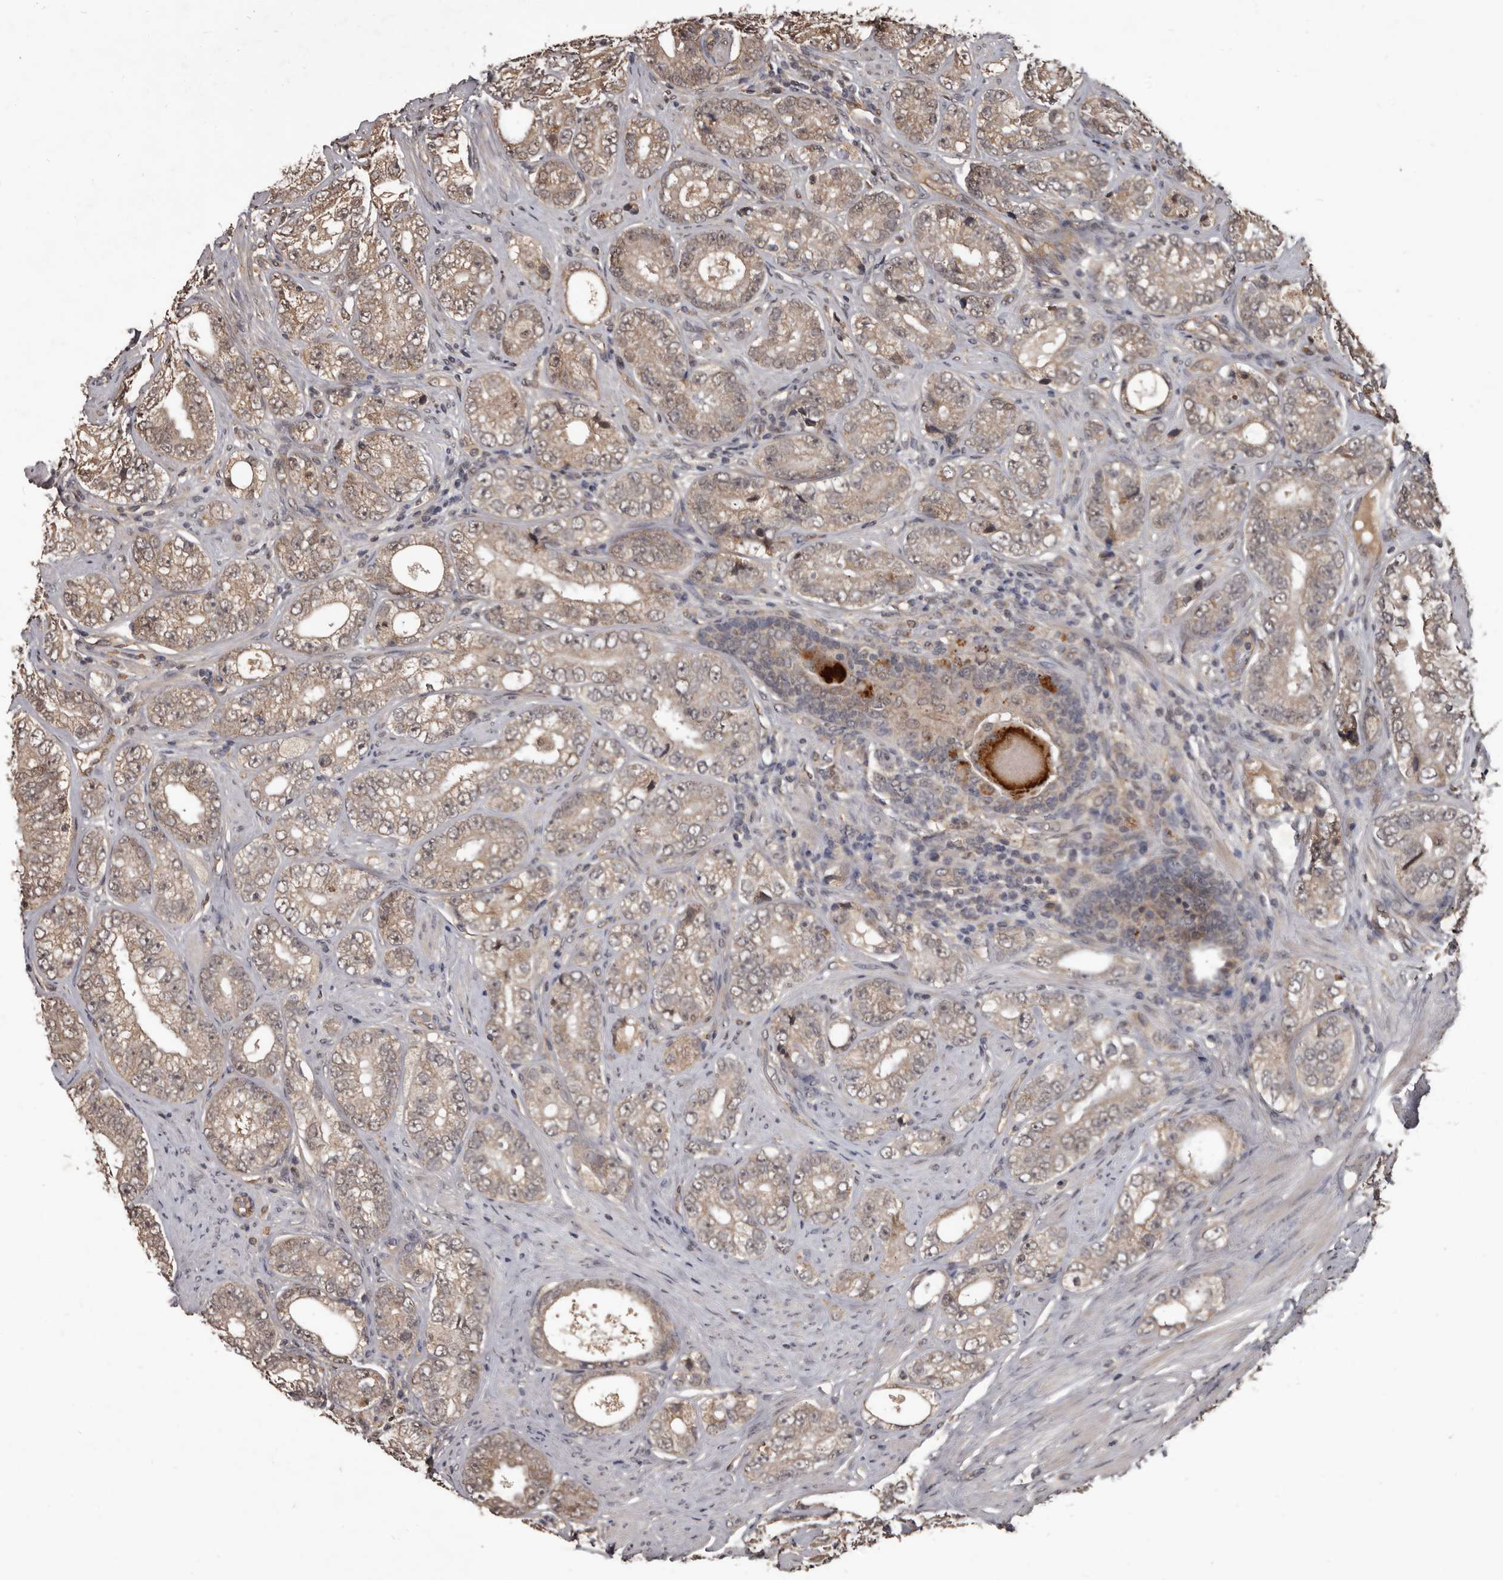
{"staining": {"intensity": "weak", "quantity": "25%-75%", "location": "cytoplasmic/membranous,nuclear"}, "tissue": "prostate cancer", "cell_type": "Tumor cells", "image_type": "cancer", "snomed": [{"axis": "morphology", "description": "Adenocarcinoma, High grade"}, {"axis": "topography", "description": "Prostate"}], "caption": "Immunohistochemical staining of adenocarcinoma (high-grade) (prostate) demonstrates low levels of weak cytoplasmic/membranous and nuclear positivity in about 25%-75% of tumor cells. Immunohistochemistry (ihc) stains the protein of interest in brown and the nuclei are stained blue.", "gene": "AHR", "patient": {"sex": "male", "age": 56}}